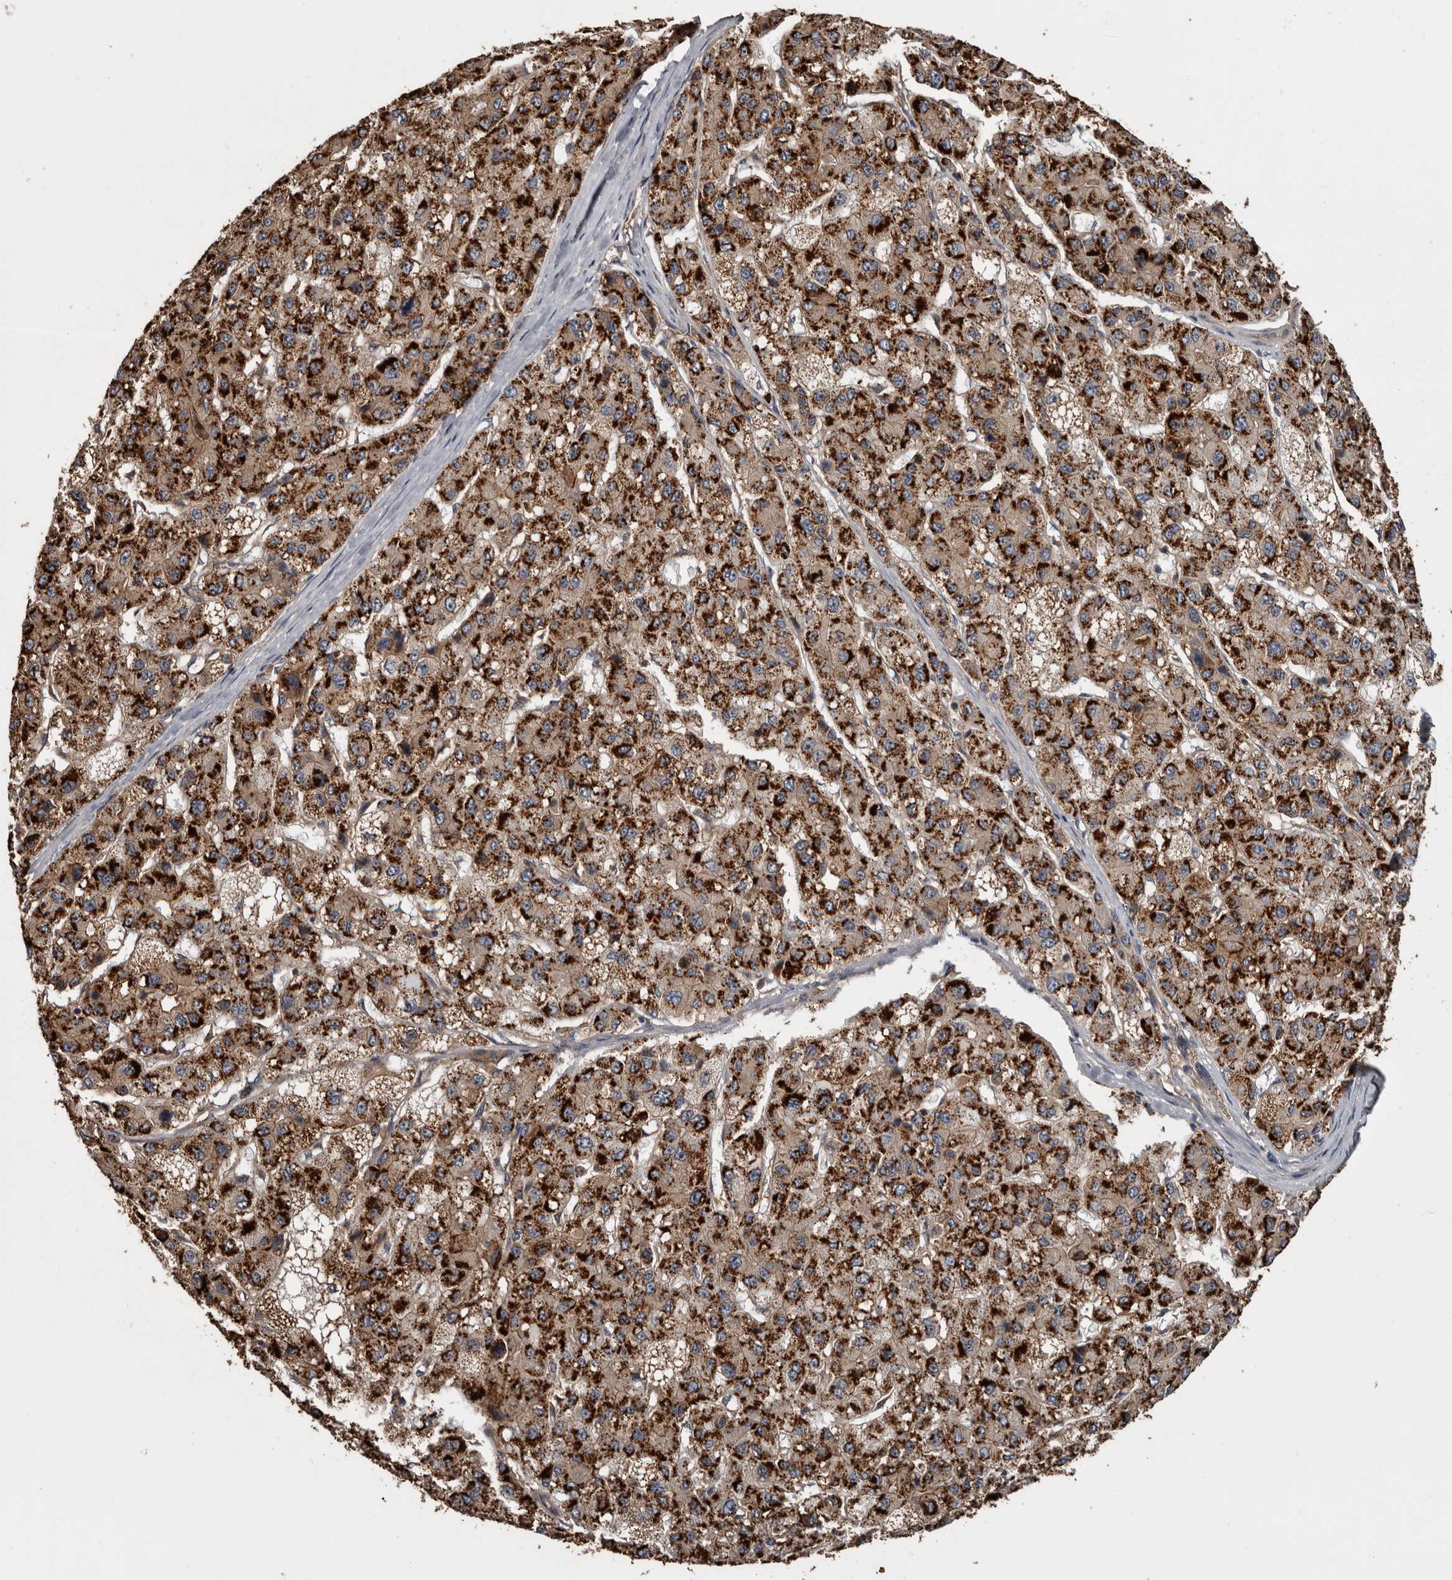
{"staining": {"intensity": "strong", "quantity": ">75%", "location": "cytoplasmic/membranous"}, "tissue": "liver cancer", "cell_type": "Tumor cells", "image_type": "cancer", "snomed": [{"axis": "morphology", "description": "Carcinoma, Hepatocellular, NOS"}, {"axis": "topography", "description": "Liver"}], "caption": "IHC histopathology image of liver hepatocellular carcinoma stained for a protein (brown), which demonstrates high levels of strong cytoplasmic/membranous positivity in approximately >75% of tumor cells.", "gene": "DARS1", "patient": {"sex": "male", "age": 80}}